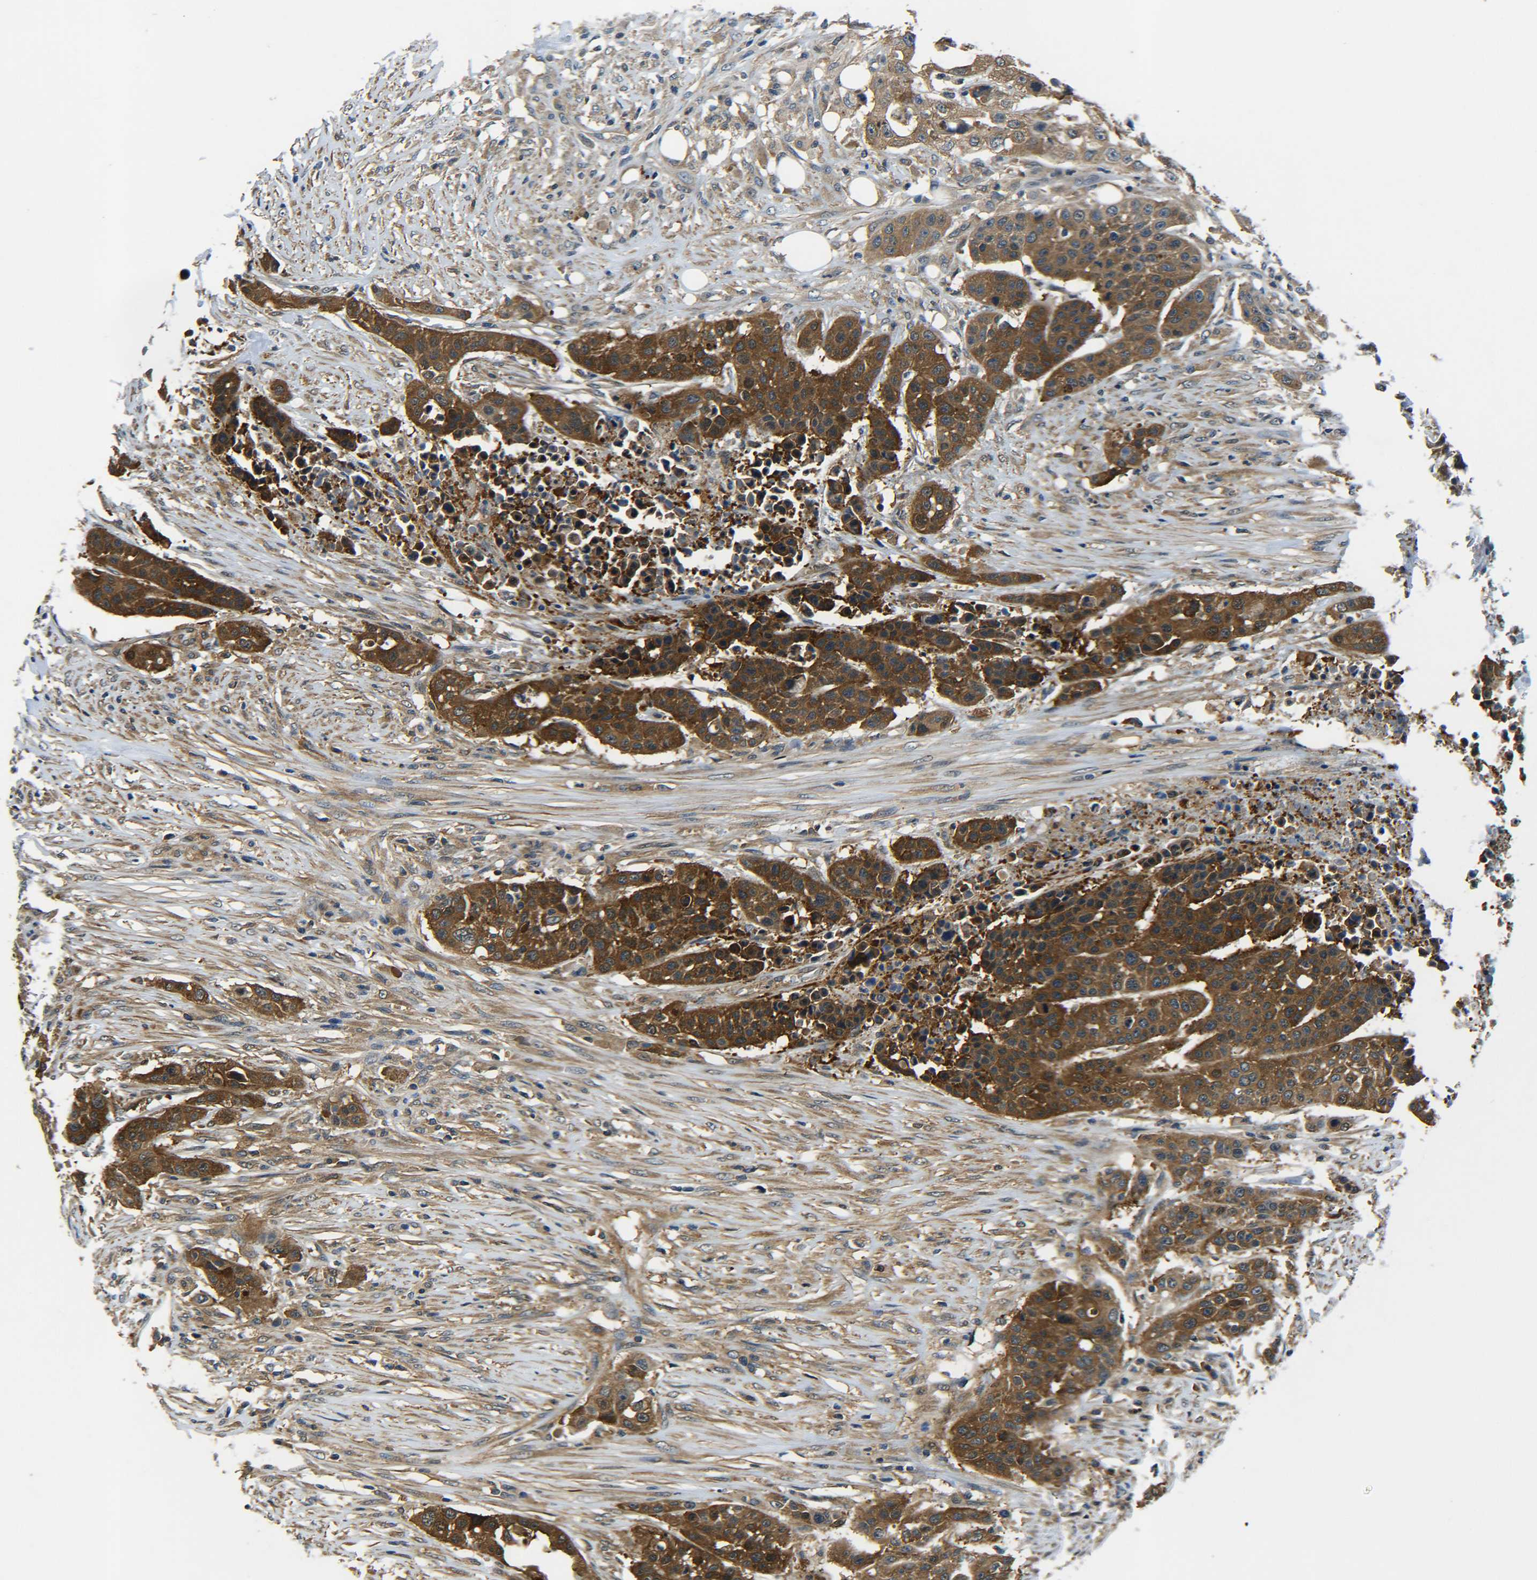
{"staining": {"intensity": "strong", "quantity": ">75%", "location": "cytoplasmic/membranous"}, "tissue": "urothelial cancer", "cell_type": "Tumor cells", "image_type": "cancer", "snomed": [{"axis": "morphology", "description": "Urothelial carcinoma, High grade"}, {"axis": "topography", "description": "Urinary bladder"}], "caption": "Urothelial cancer stained for a protein (brown) demonstrates strong cytoplasmic/membranous positive positivity in approximately >75% of tumor cells.", "gene": "PREB", "patient": {"sex": "male", "age": 74}}